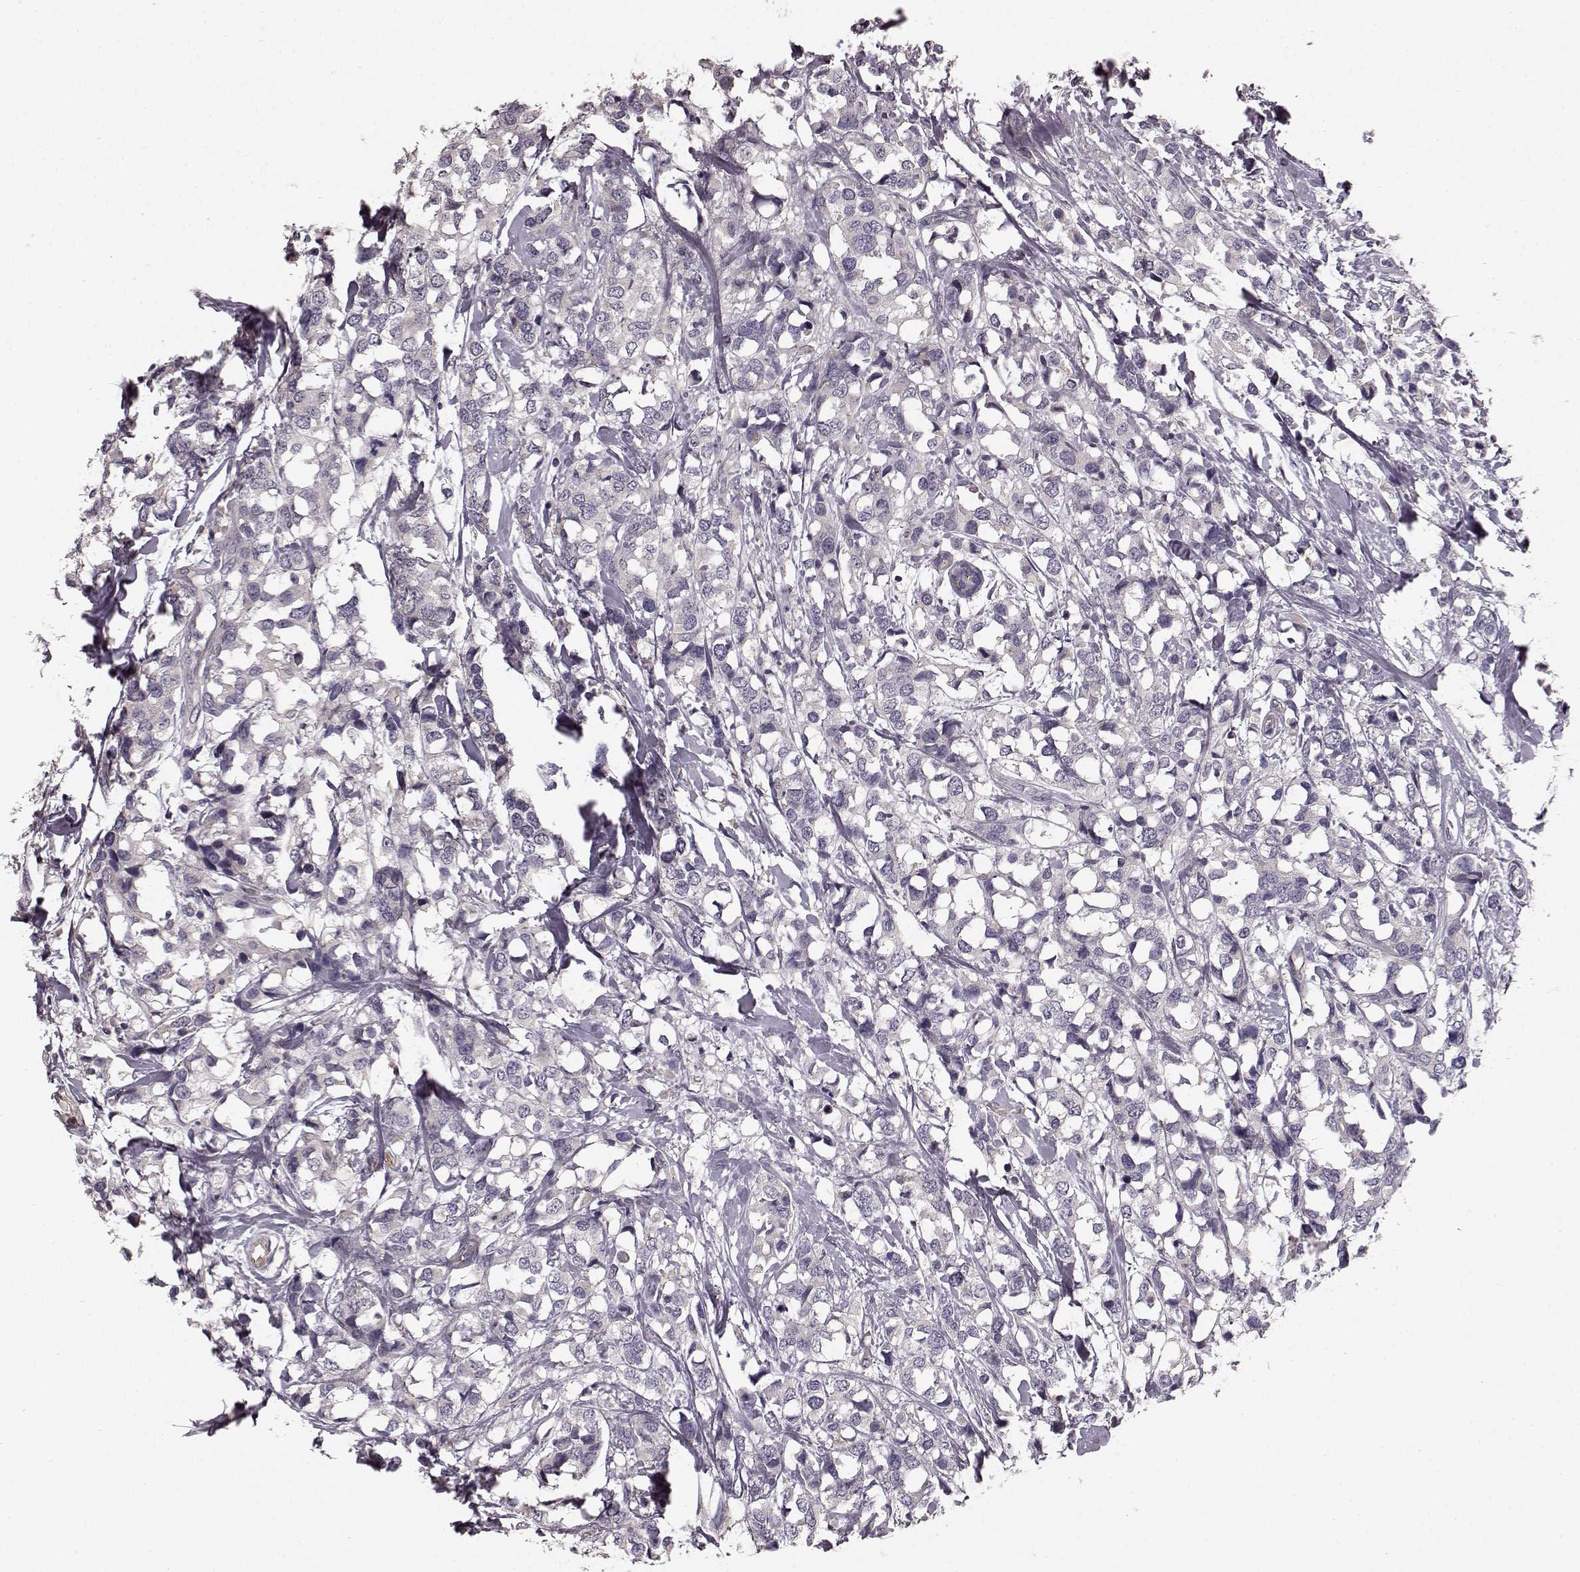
{"staining": {"intensity": "negative", "quantity": "none", "location": "none"}, "tissue": "breast cancer", "cell_type": "Tumor cells", "image_type": "cancer", "snomed": [{"axis": "morphology", "description": "Lobular carcinoma"}, {"axis": "topography", "description": "Breast"}], "caption": "An immunohistochemistry (IHC) image of breast cancer is shown. There is no staining in tumor cells of breast cancer.", "gene": "SLC22A18", "patient": {"sex": "female", "age": 59}}